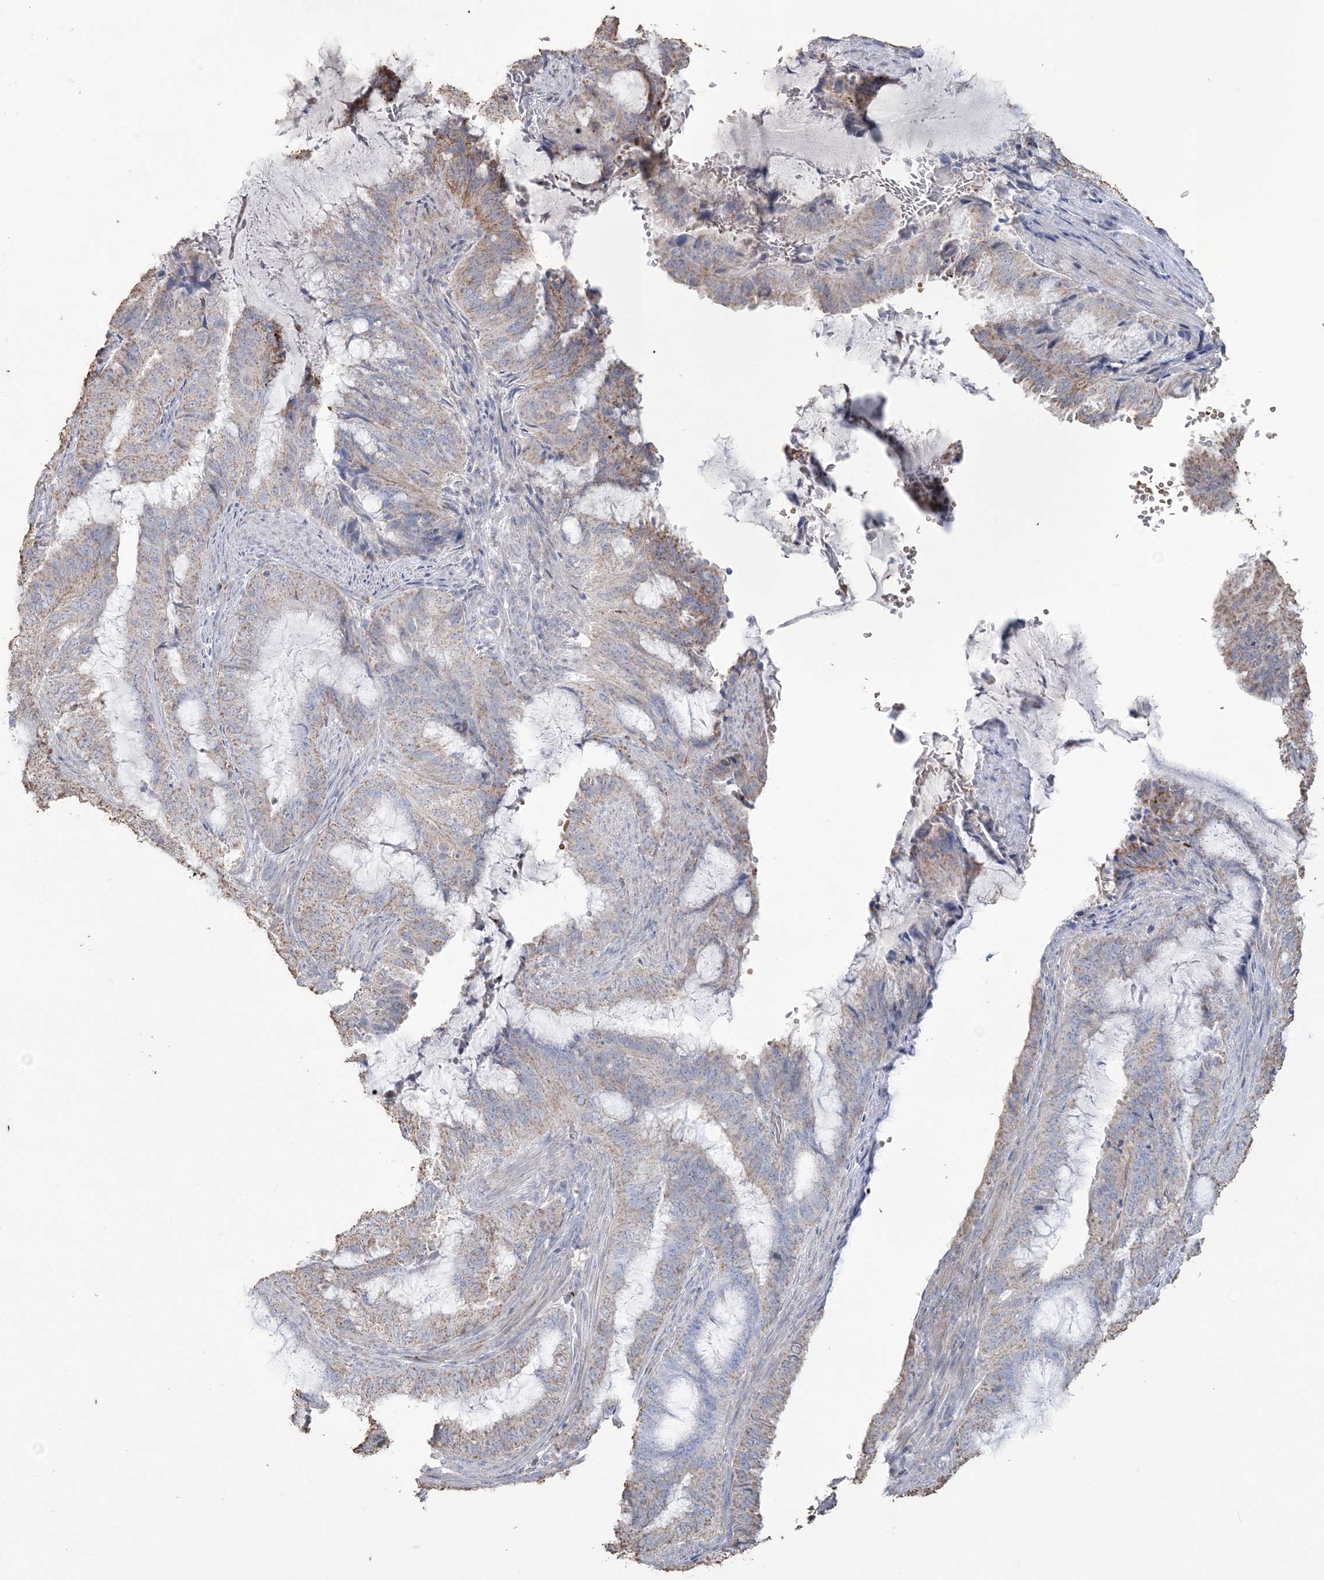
{"staining": {"intensity": "weak", "quantity": "25%-75%", "location": "cytoplasmic/membranous"}, "tissue": "endometrial cancer", "cell_type": "Tumor cells", "image_type": "cancer", "snomed": [{"axis": "morphology", "description": "Adenocarcinoma, NOS"}, {"axis": "topography", "description": "Endometrium"}], "caption": "Immunohistochemical staining of endometrial cancer (adenocarcinoma) shows low levels of weak cytoplasmic/membranous protein staining in about 25%-75% of tumor cells. The staining was performed using DAB (3,3'-diaminobenzidine) to visualize the protein expression in brown, while the nuclei were stained in blue with hematoxylin (Magnification: 20x).", "gene": "SFMBT2", "patient": {"sex": "female", "age": 51}}